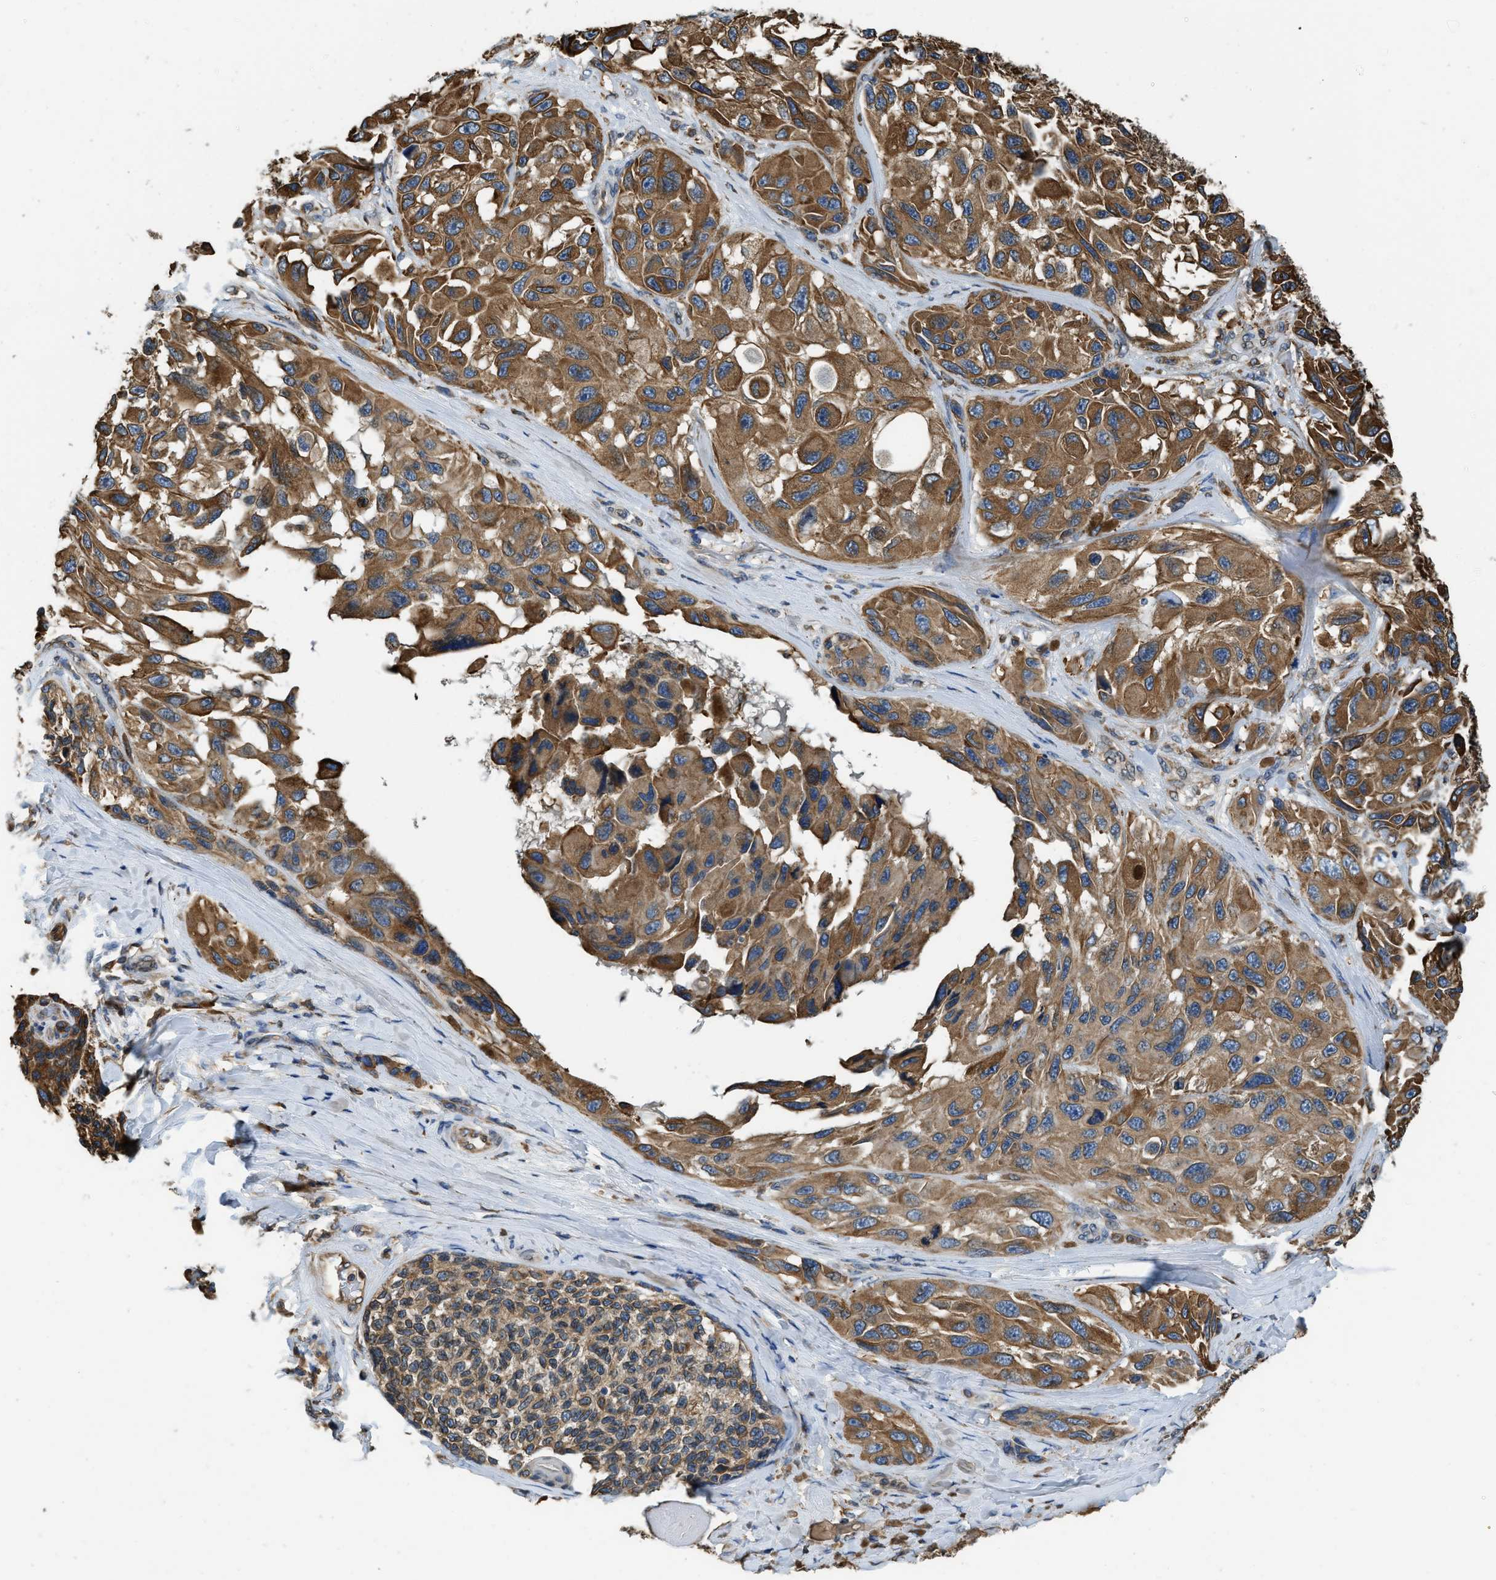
{"staining": {"intensity": "moderate", "quantity": ">75%", "location": "cytoplasmic/membranous"}, "tissue": "melanoma", "cell_type": "Tumor cells", "image_type": "cancer", "snomed": [{"axis": "morphology", "description": "Malignant melanoma, NOS"}, {"axis": "topography", "description": "Skin"}], "caption": "Melanoma was stained to show a protein in brown. There is medium levels of moderate cytoplasmic/membranous staining in approximately >75% of tumor cells.", "gene": "BCAP31", "patient": {"sex": "female", "age": 73}}